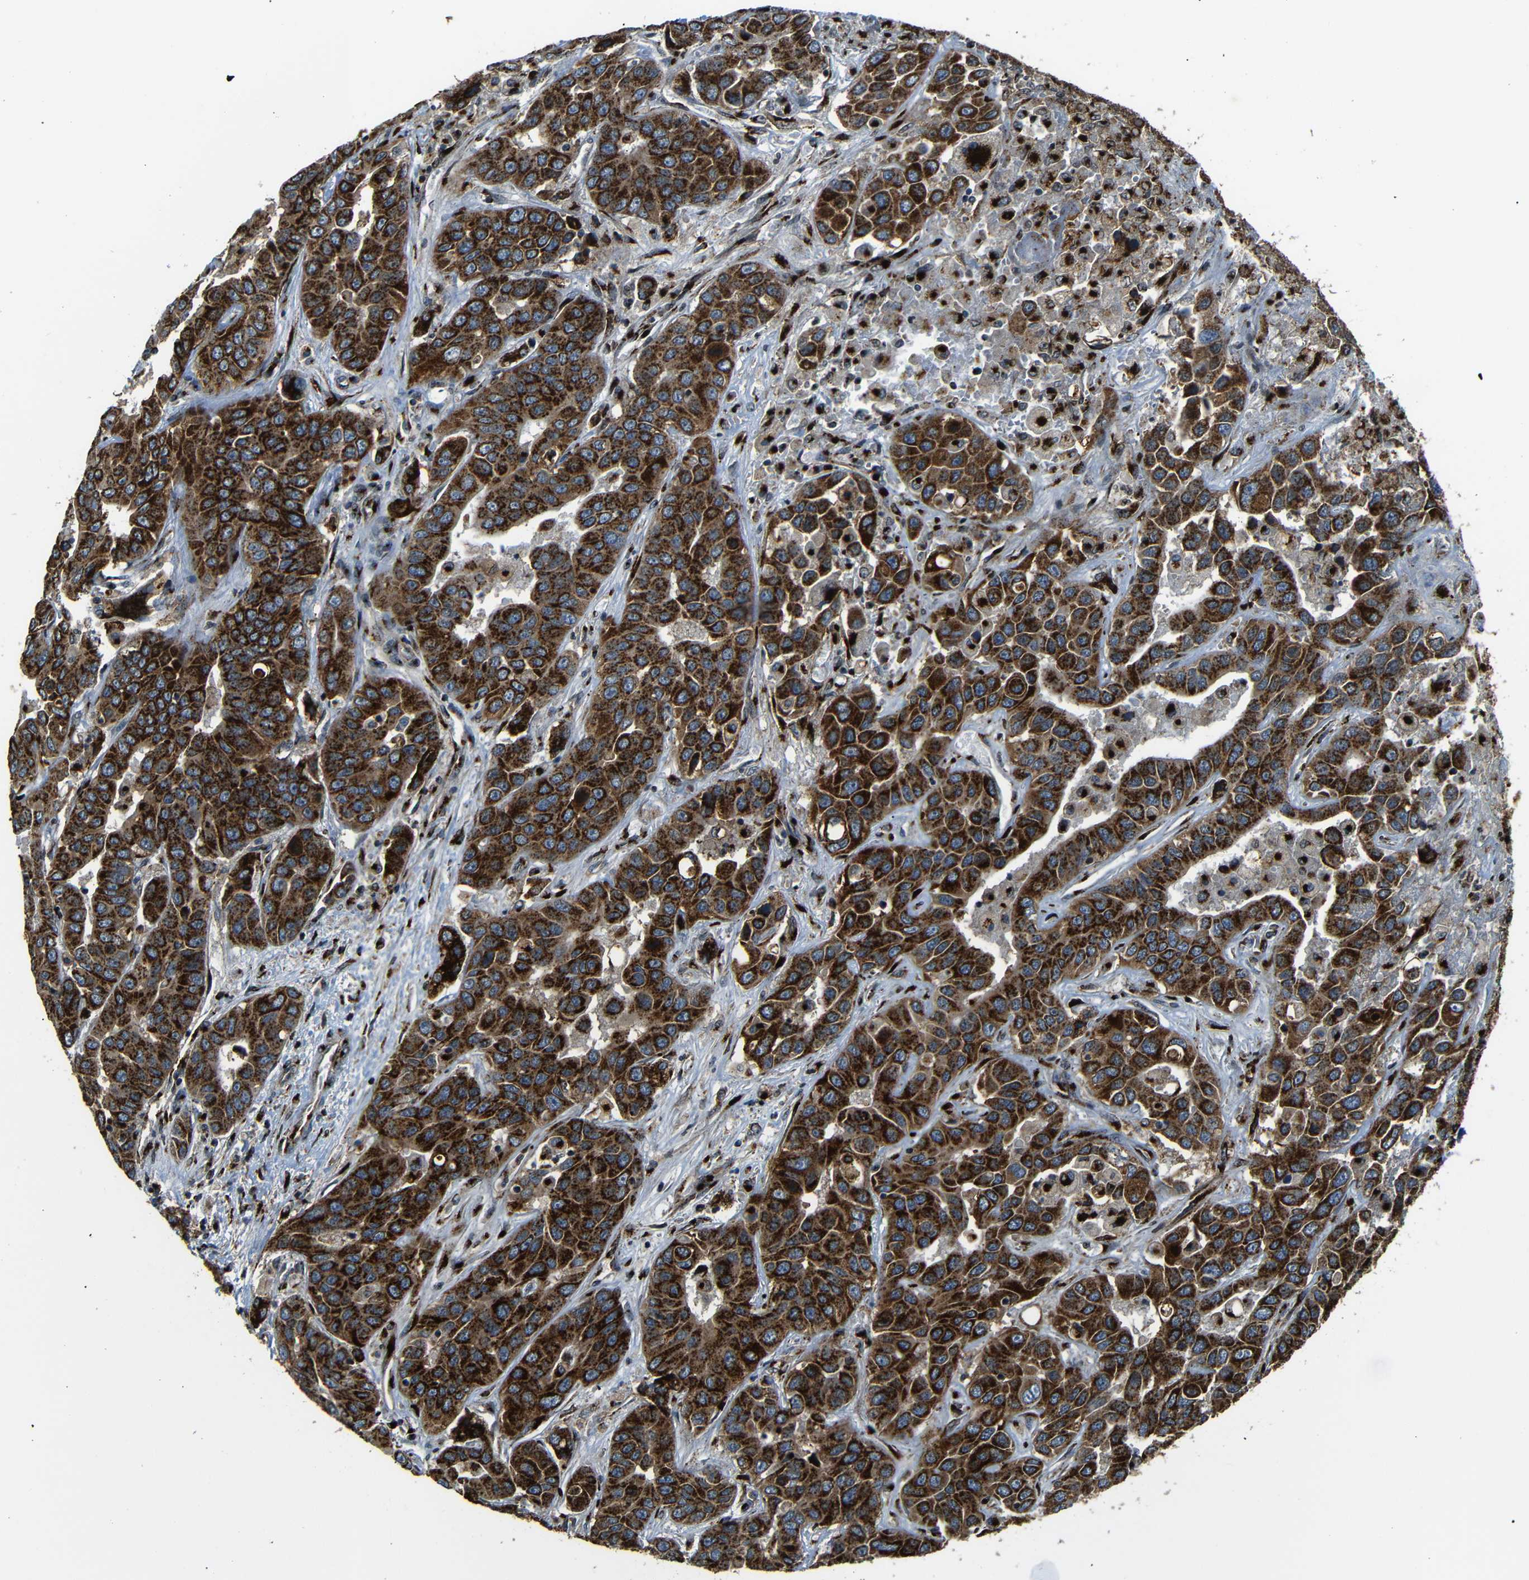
{"staining": {"intensity": "strong", "quantity": ">75%", "location": "cytoplasmic/membranous"}, "tissue": "liver cancer", "cell_type": "Tumor cells", "image_type": "cancer", "snomed": [{"axis": "morphology", "description": "Cholangiocarcinoma"}, {"axis": "topography", "description": "Liver"}], "caption": "Cholangiocarcinoma (liver) stained with DAB immunohistochemistry shows high levels of strong cytoplasmic/membranous positivity in about >75% of tumor cells.", "gene": "TGOLN2", "patient": {"sex": "female", "age": 52}}